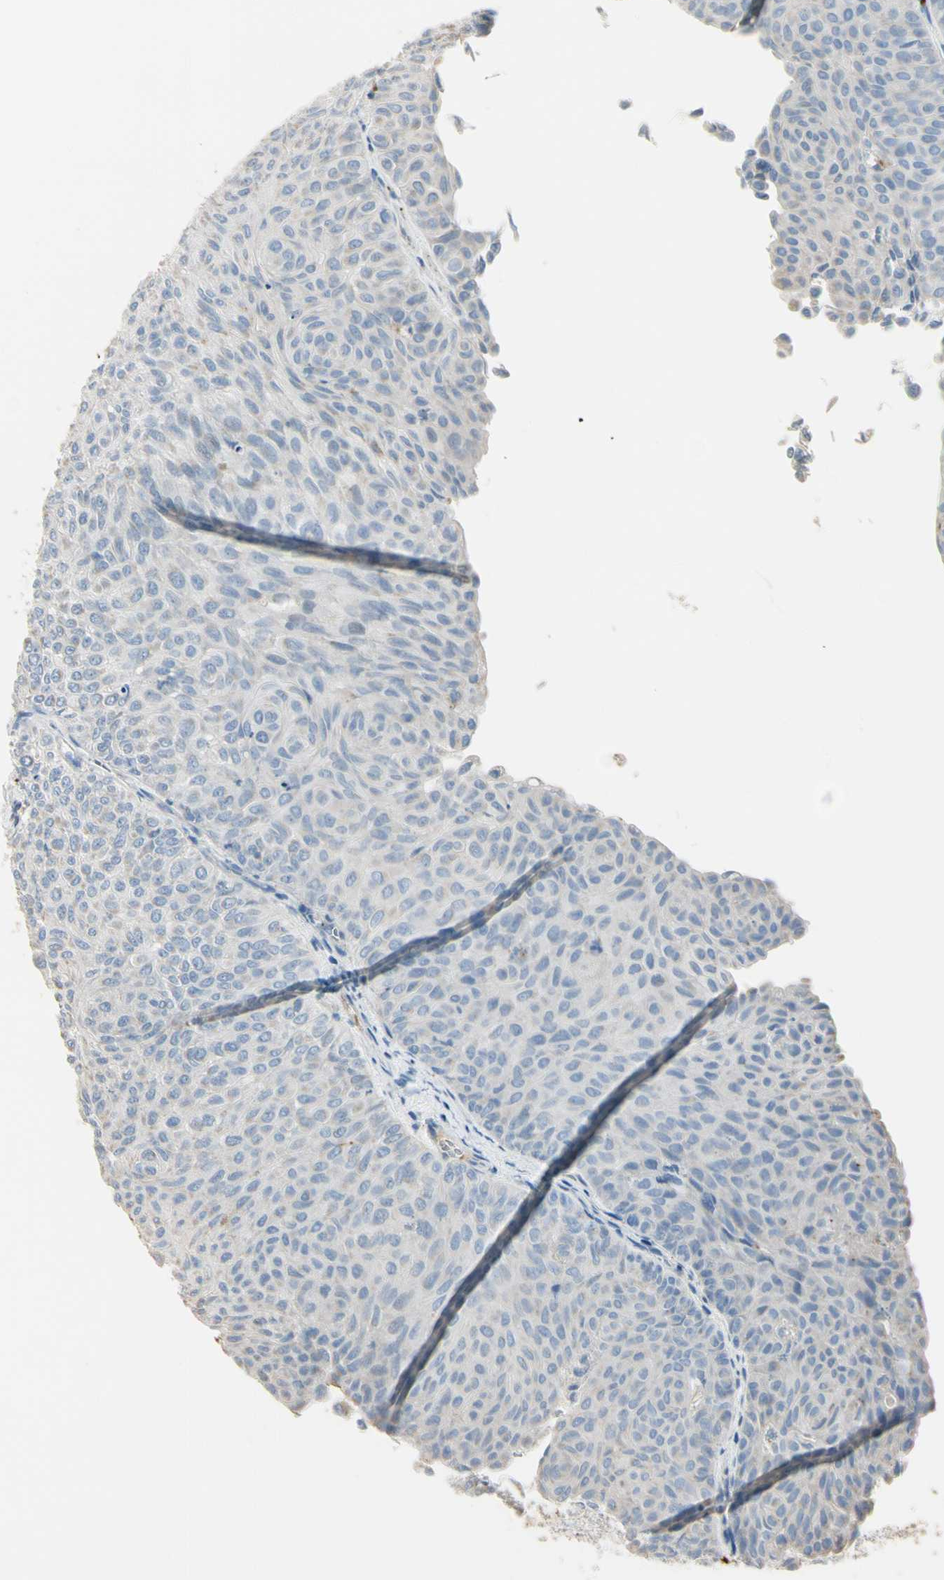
{"staining": {"intensity": "negative", "quantity": "none", "location": "none"}, "tissue": "urothelial cancer", "cell_type": "Tumor cells", "image_type": "cancer", "snomed": [{"axis": "morphology", "description": "Urothelial carcinoma, Low grade"}, {"axis": "topography", "description": "Urinary bladder"}], "caption": "Immunohistochemistry (IHC) of human low-grade urothelial carcinoma demonstrates no expression in tumor cells.", "gene": "ANGPTL1", "patient": {"sex": "male", "age": 78}}